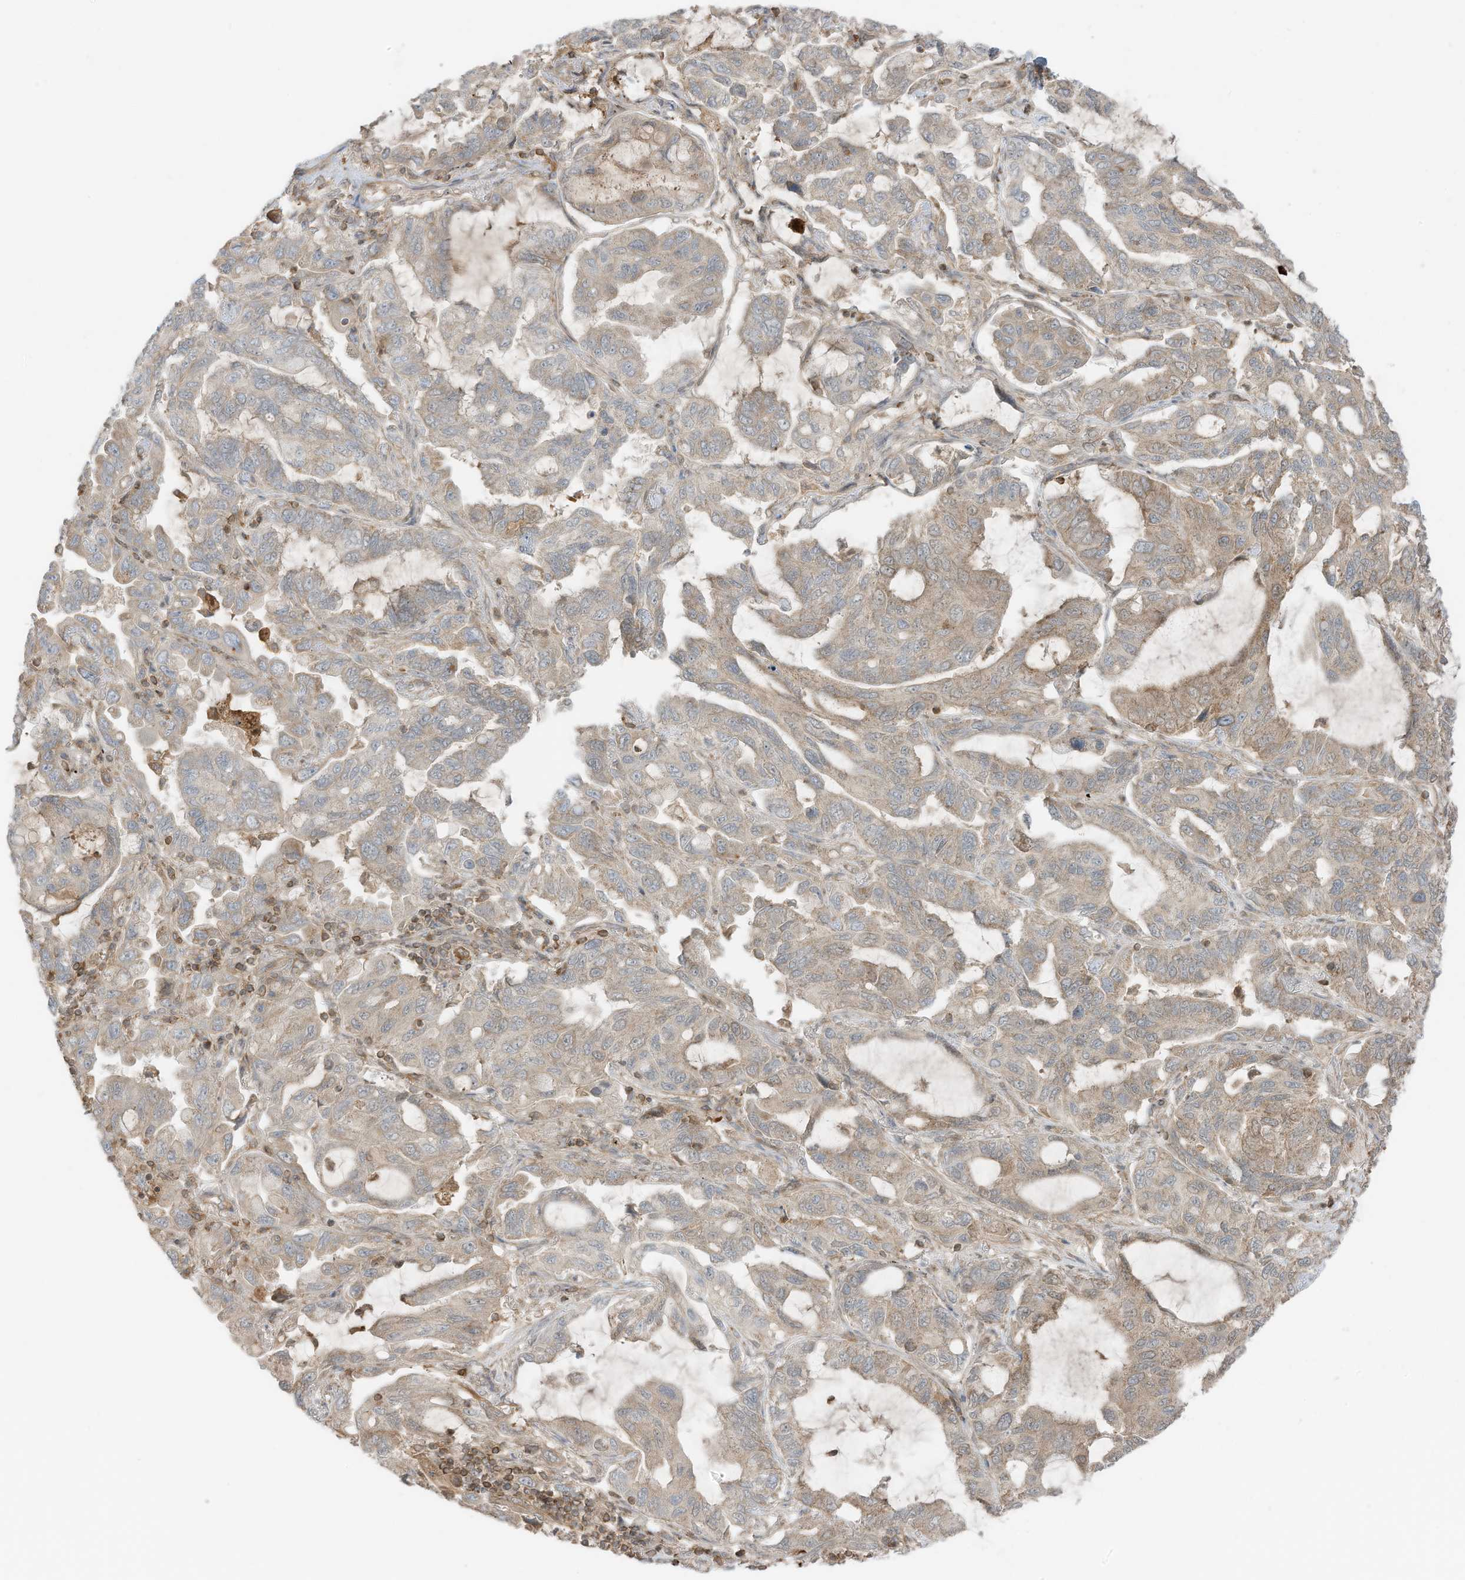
{"staining": {"intensity": "weak", "quantity": "25%-75%", "location": "cytoplasmic/membranous"}, "tissue": "lung cancer", "cell_type": "Tumor cells", "image_type": "cancer", "snomed": [{"axis": "morphology", "description": "Adenocarcinoma, NOS"}, {"axis": "topography", "description": "Lung"}], "caption": "Immunohistochemical staining of lung adenocarcinoma displays low levels of weak cytoplasmic/membranous expression in approximately 25%-75% of tumor cells.", "gene": "SLC25A12", "patient": {"sex": "male", "age": 64}}